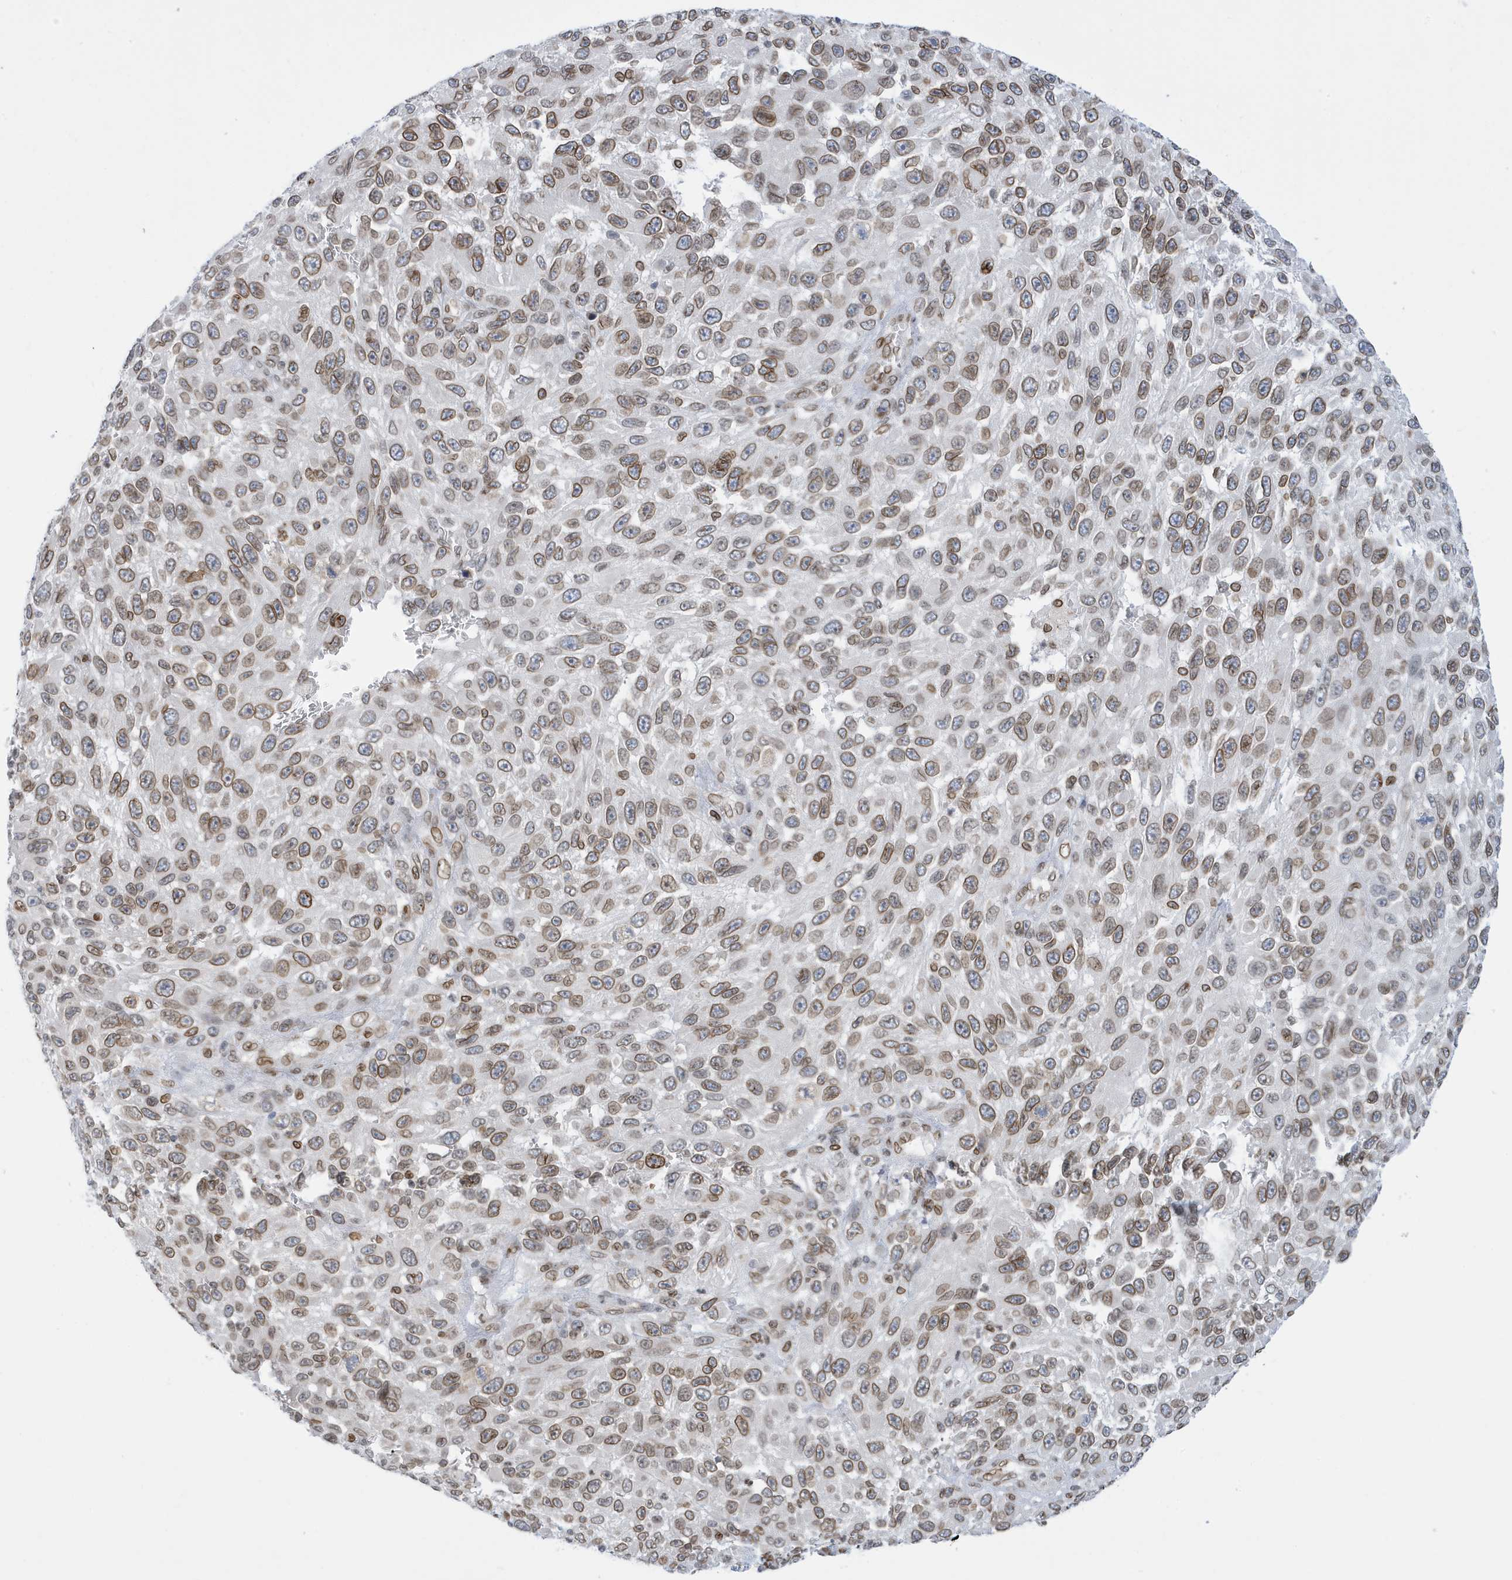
{"staining": {"intensity": "moderate", "quantity": ">75%", "location": "cytoplasmic/membranous,nuclear"}, "tissue": "melanoma", "cell_type": "Tumor cells", "image_type": "cancer", "snomed": [{"axis": "morphology", "description": "Malignant melanoma, NOS"}, {"axis": "topography", "description": "Skin"}], "caption": "Tumor cells exhibit medium levels of moderate cytoplasmic/membranous and nuclear staining in approximately >75% of cells in malignant melanoma. (DAB IHC, brown staining for protein, blue staining for nuclei).", "gene": "PCYT1A", "patient": {"sex": "female", "age": 96}}